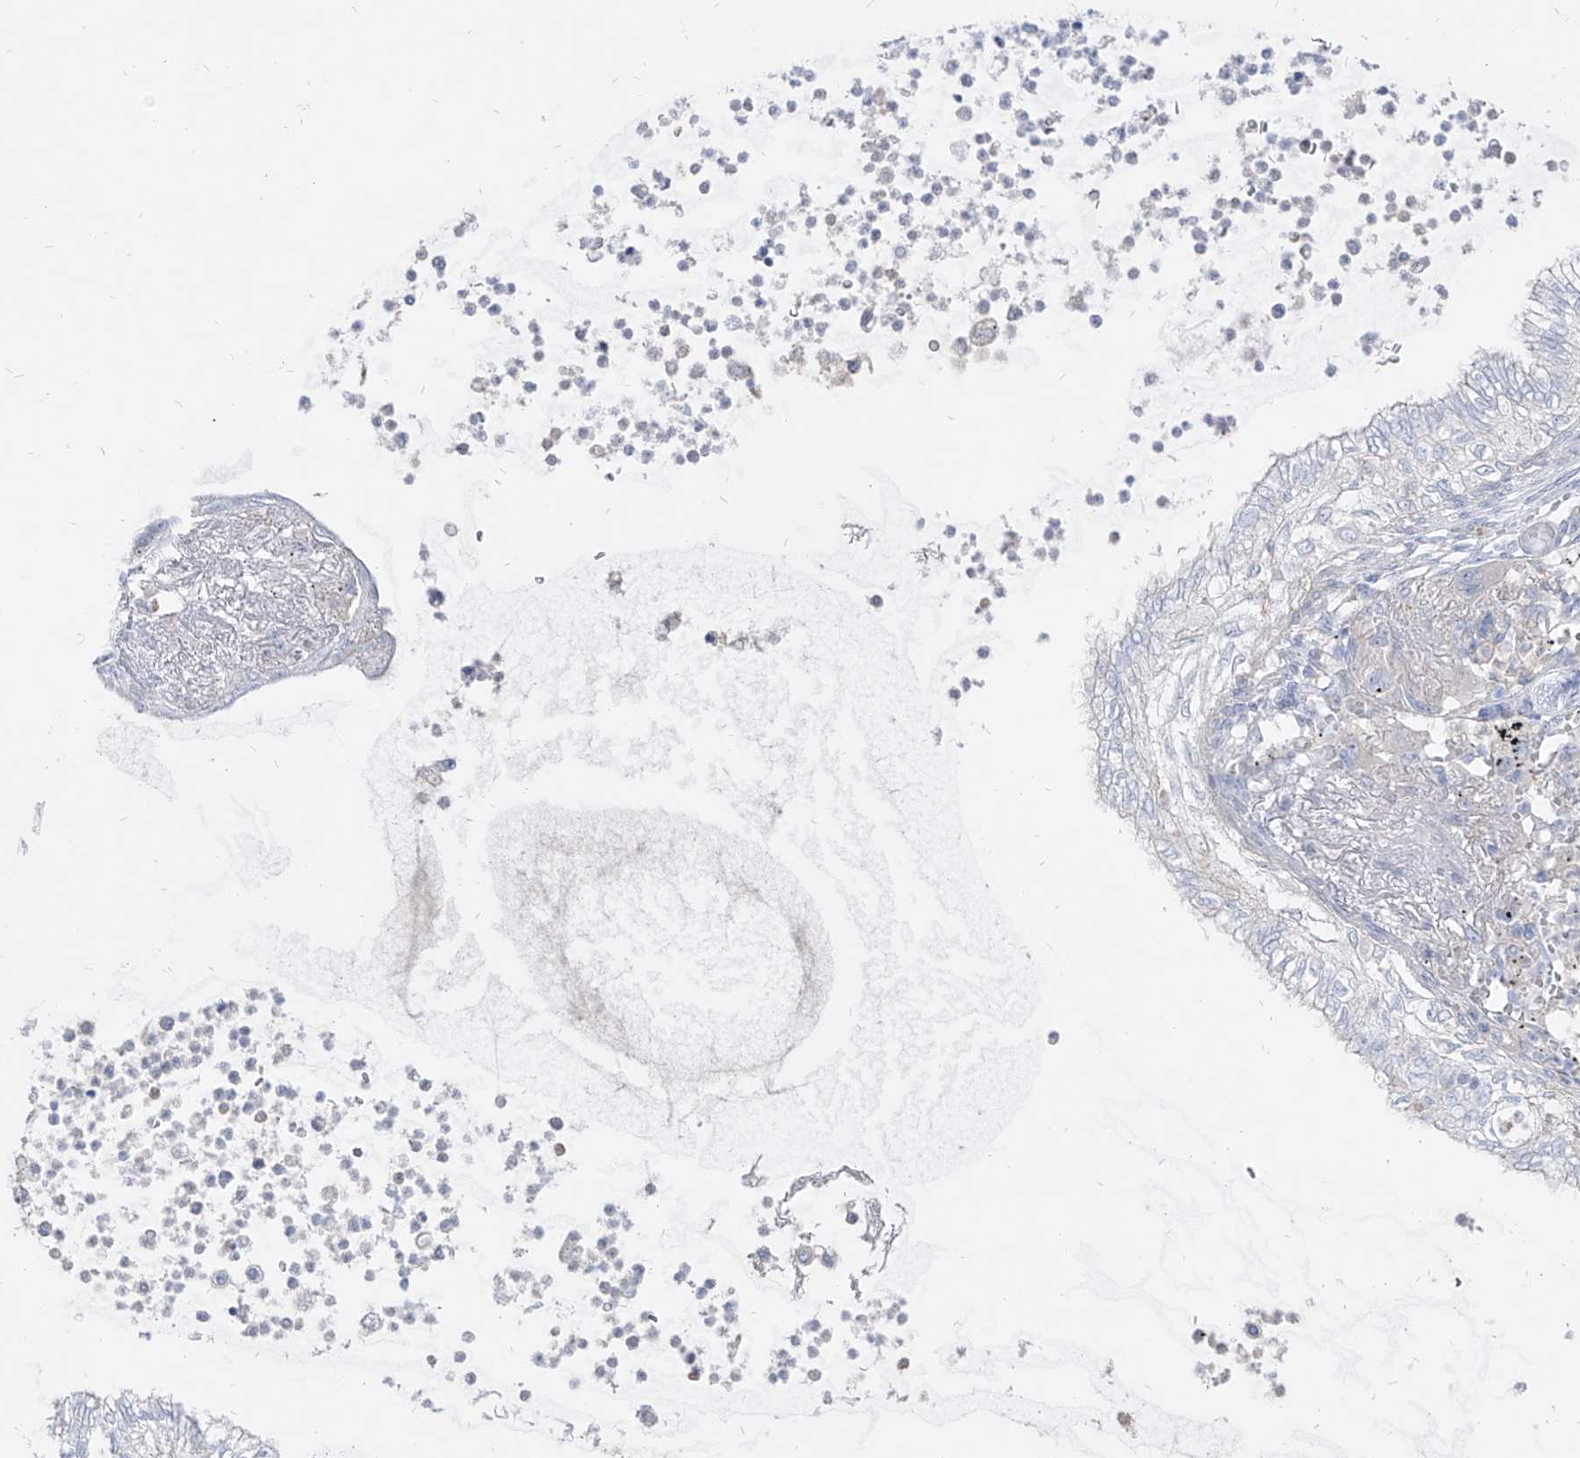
{"staining": {"intensity": "negative", "quantity": "none", "location": "none"}, "tissue": "lung cancer", "cell_type": "Tumor cells", "image_type": "cancer", "snomed": [{"axis": "morphology", "description": "Adenocarcinoma, NOS"}, {"axis": "topography", "description": "Lung"}], "caption": "Image shows no protein expression in tumor cells of lung cancer (adenocarcinoma) tissue.", "gene": "RBFOX3", "patient": {"sex": "female", "age": 70}}